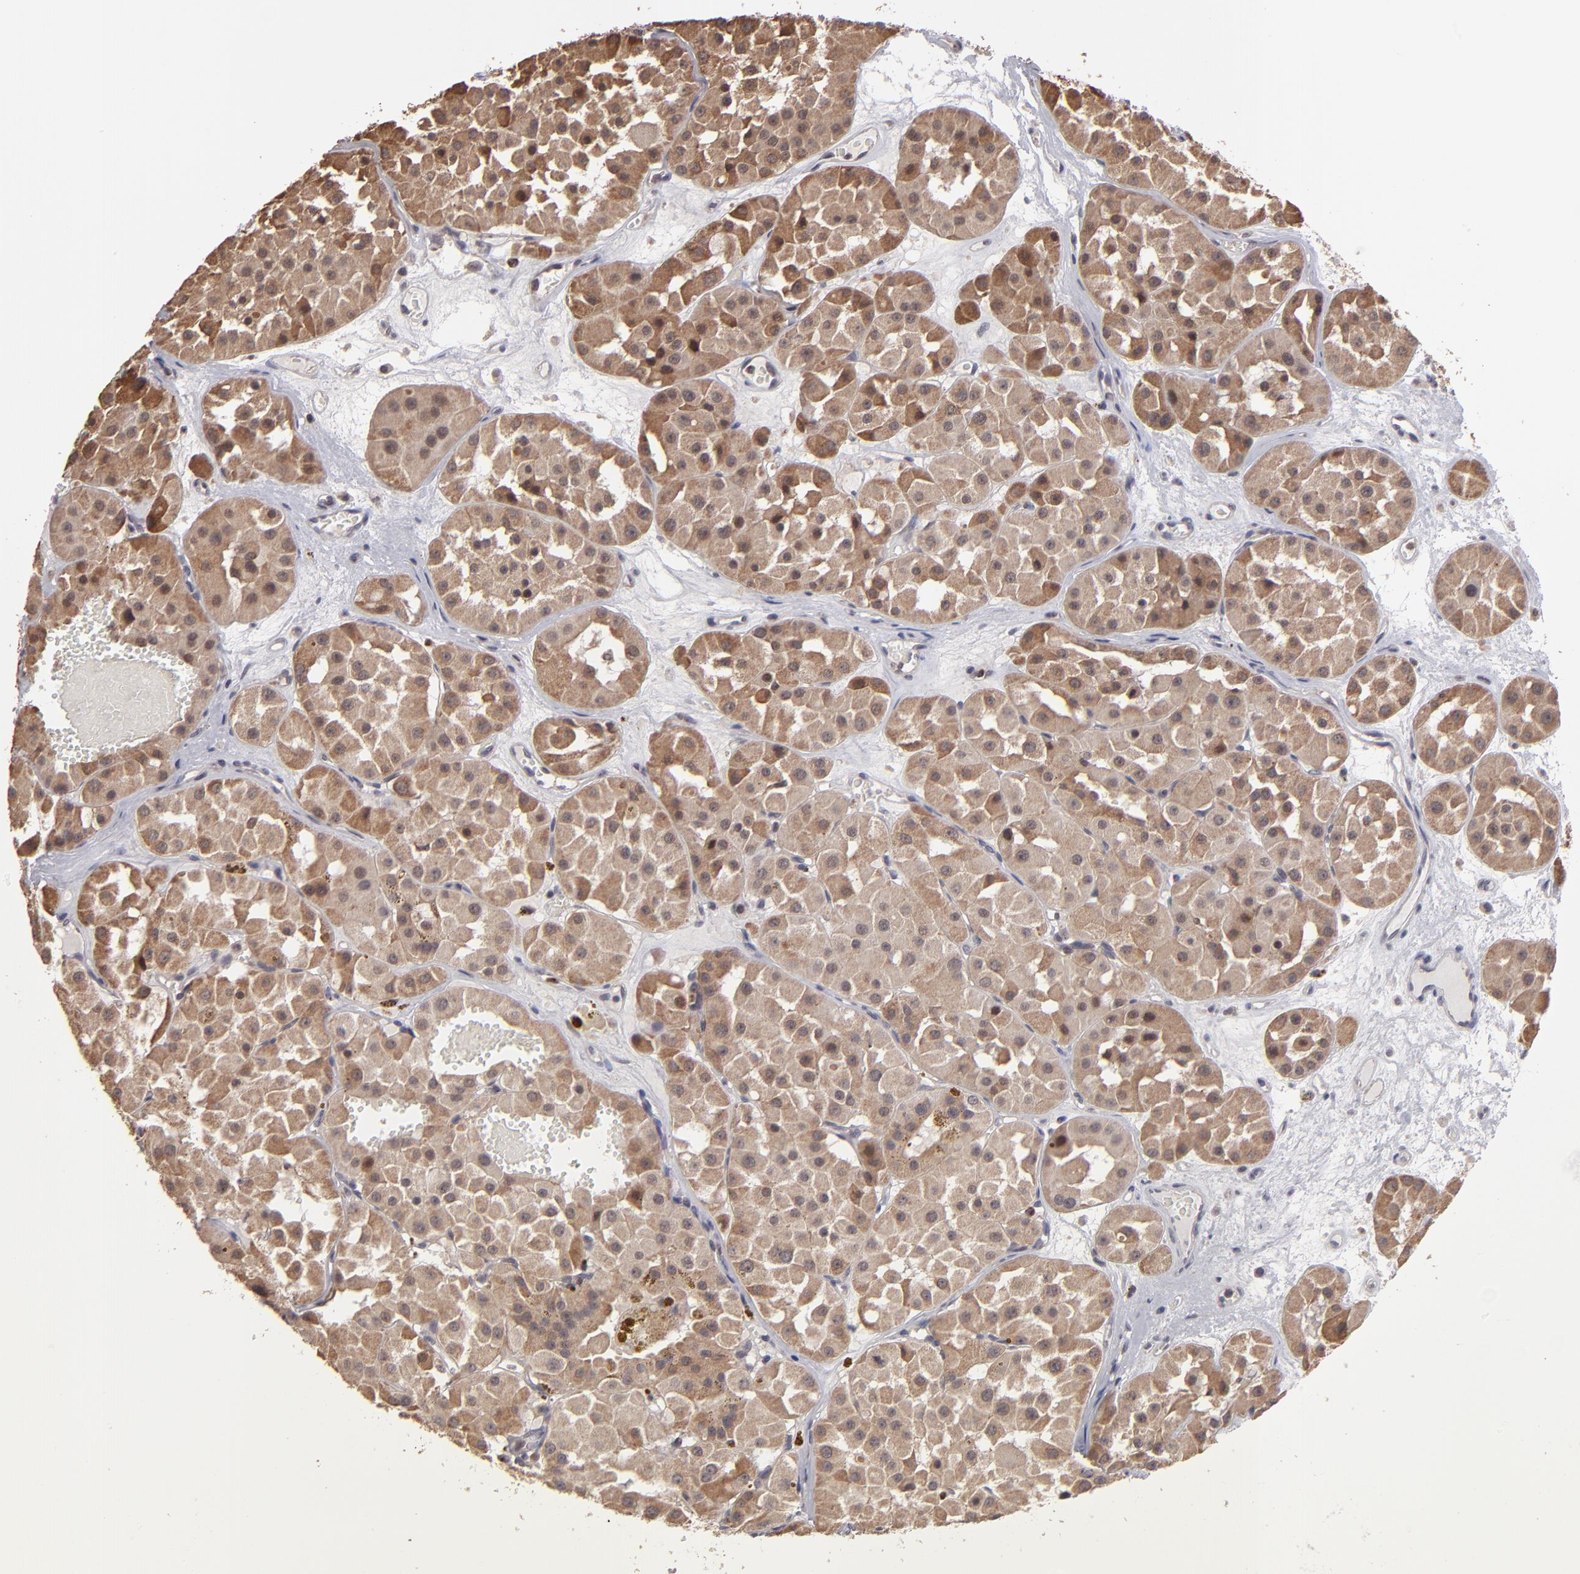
{"staining": {"intensity": "moderate", "quantity": ">75%", "location": "cytoplasmic/membranous,nuclear"}, "tissue": "renal cancer", "cell_type": "Tumor cells", "image_type": "cancer", "snomed": [{"axis": "morphology", "description": "Adenocarcinoma, uncertain malignant potential"}, {"axis": "topography", "description": "Kidney"}], "caption": "A high-resolution photomicrograph shows immunohistochemistry (IHC) staining of renal cancer (adenocarcinoma,  uncertain malignant potential), which exhibits moderate cytoplasmic/membranous and nuclear positivity in about >75% of tumor cells.", "gene": "SLC15A1", "patient": {"sex": "male", "age": 63}}